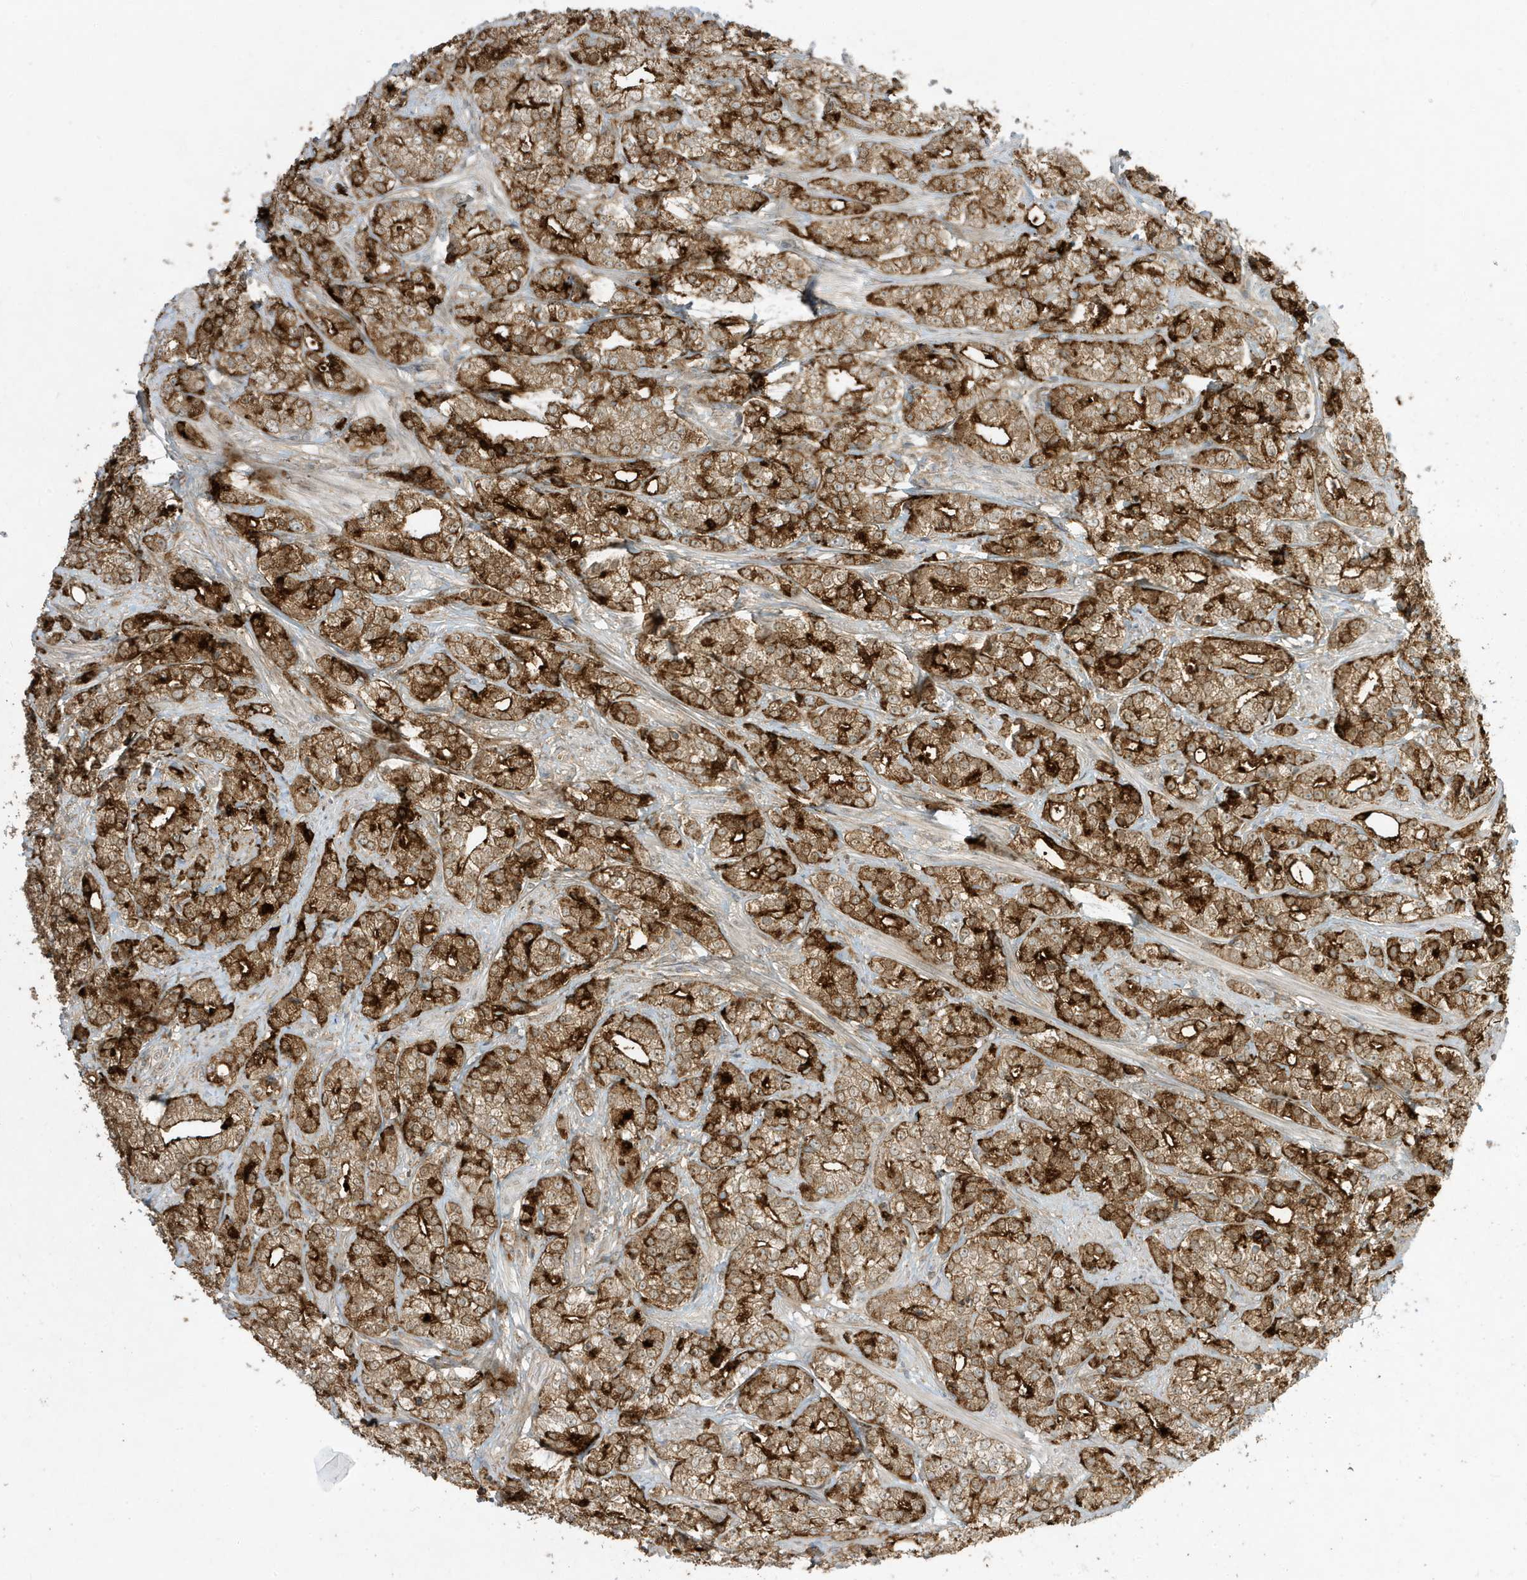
{"staining": {"intensity": "strong", "quantity": ">75%", "location": "cytoplasmic/membranous"}, "tissue": "prostate cancer", "cell_type": "Tumor cells", "image_type": "cancer", "snomed": [{"axis": "morphology", "description": "Adenocarcinoma, High grade"}, {"axis": "topography", "description": "Prostate"}], "caption": "High-grade adenocarcinoma (prostate) stained with immunohistochemistry reveals strong cytoplasmic/membranous staining in approximately >75% of tumor cells.", "gene": "SCARF2", "patient": {"sex": "male", "age": 69}}